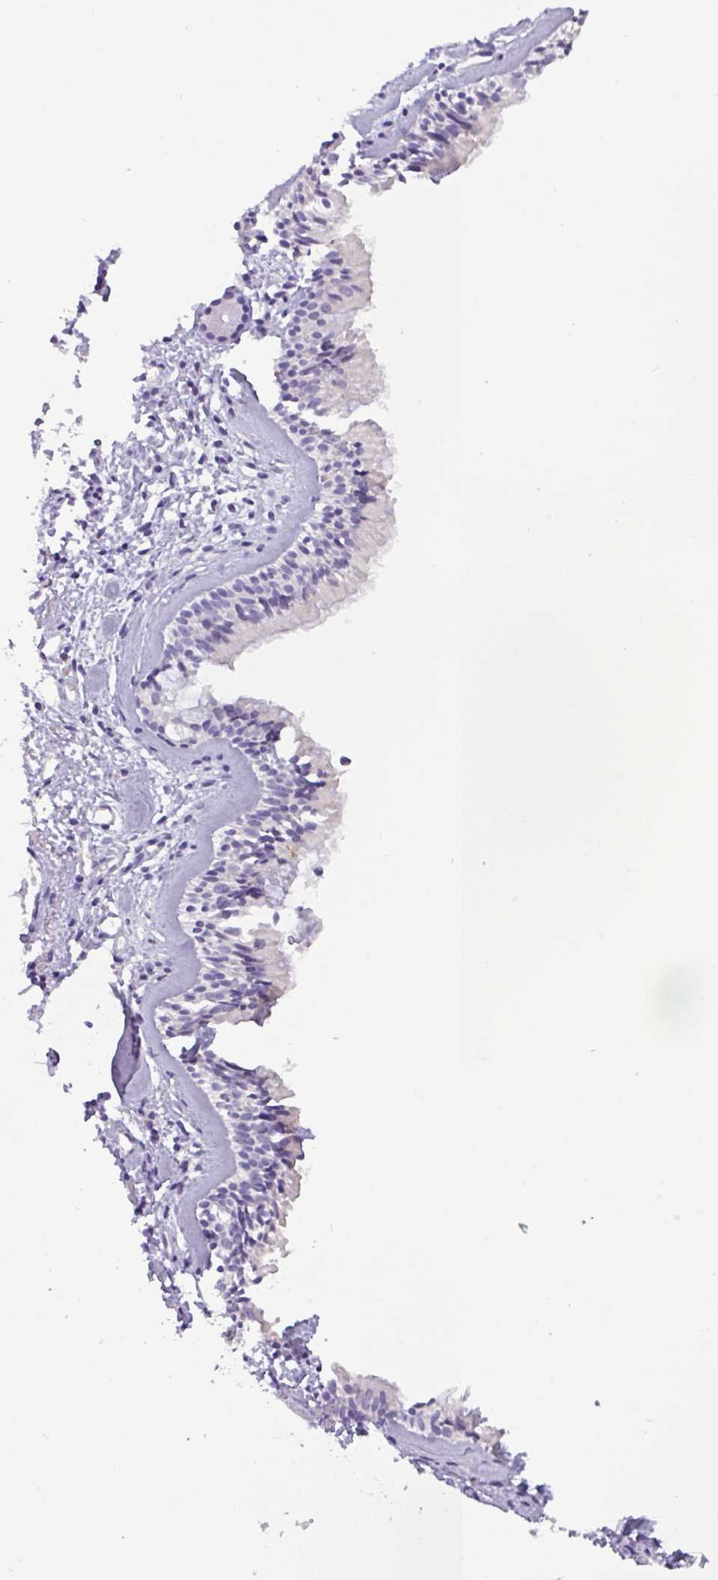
{"staining": {"intensity": "negative", "quantity": "none", "location": "none"}, "tissue": "nasopharynx", "cell_type": "Respiratory epithelial cells", "image_type": "normal", "snomed": [{"axis": "morphology", "description": "Normal tissue, NOS"}, {"axis": "topography", "description": "Nasopharynx"}], "caption": "This is a image of IHC staining of normal nasopharynx, which shows no staining in respiratory epithelial cells. (Immunohistochemistry, brightfield microscopy, high magnification).", "gene": "STIMATE", "patient": {"sex": "male", "age": 82}}